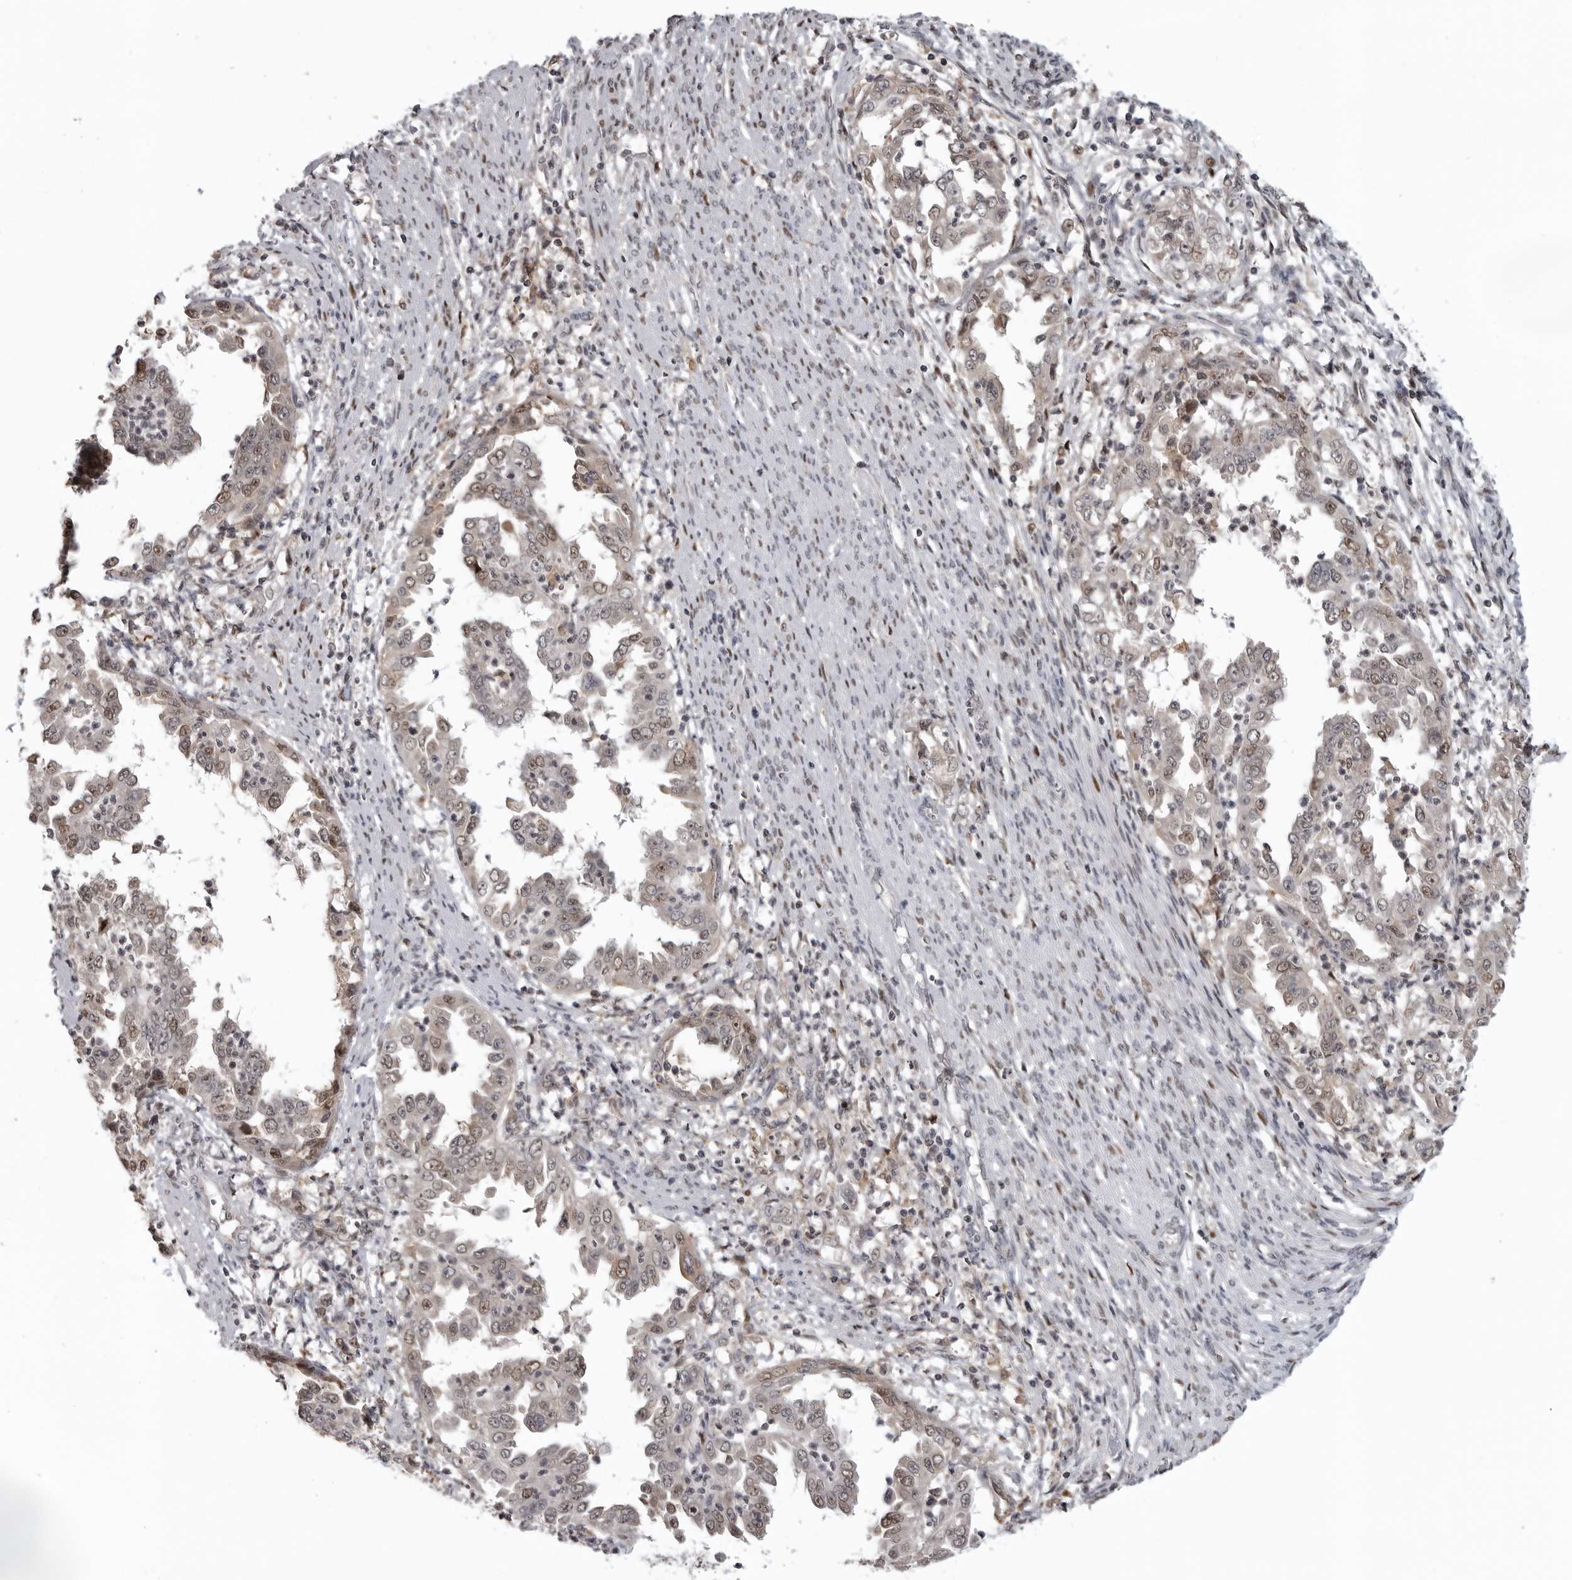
{"staining": {"intensity": "weak", "quantity": ">75%", "location": "nuclear"}, "tissue": "endometrial cancer", "cell_type": "Tumor cells", "image_type": "cancer", "snomed": [{"axis": "morphology", "description": "Adenocarcinoma, NOS"}, {"axis": "topography", "description": "Endometrium"}], "caption": "Immunohistochemistry (IHC) image of human endometrial cancer (adenocarcinoma) stained for a protein (brown), which exhibits low levels of weak nuclear expression in about >75% of tumor cells.", "gene": "C8orf58", "patient": {"sex": "female", "age": 85}}